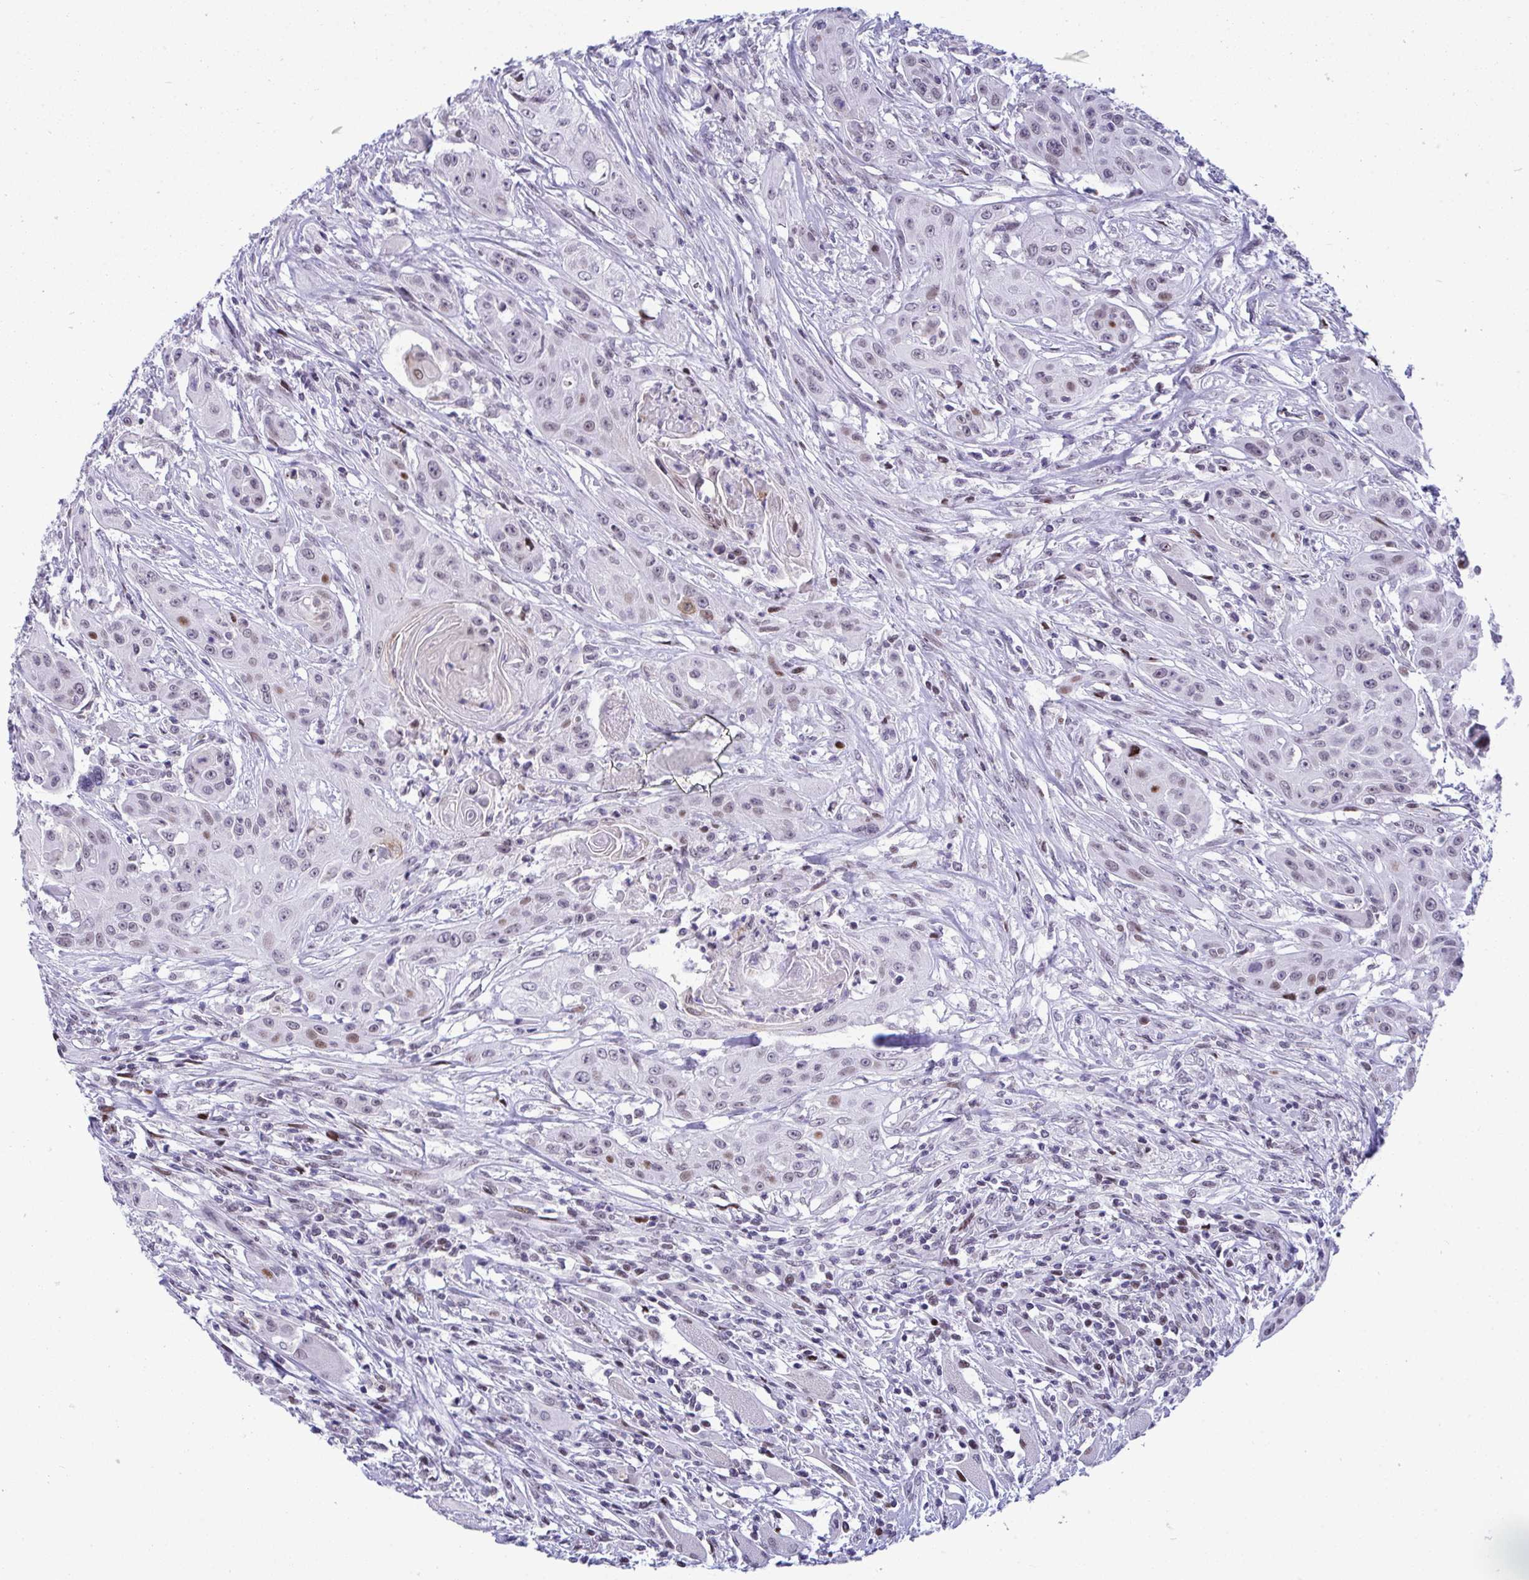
{"staining": {"intensity": "strong", "quantity": "<25%", "location": "cytoplasmic/membranous,nuclear"}, "tissue": "head and neck cancer", "cell_type": "Tumor cells", "image_type": "cancer", "snomed": [{"axis": "morphology", "description": "Squamous cell carcinoma, NOS"}, {"axis": "topography", "description": "Oral tissue"}, {"axis": "topography", "description": "Head-Neck"}, {"axis": "topography", "description": "Neck, NOS"}], "caption": "Strong cytoplasmic/membranous and nuclear expression for a protein is present in approximately <25% of tumor cells of head and neck squamous cell carcinoma using immunohistochemistry.", "gene": "ZFHX3", "patient": {"sex": "female", "age": 55}}